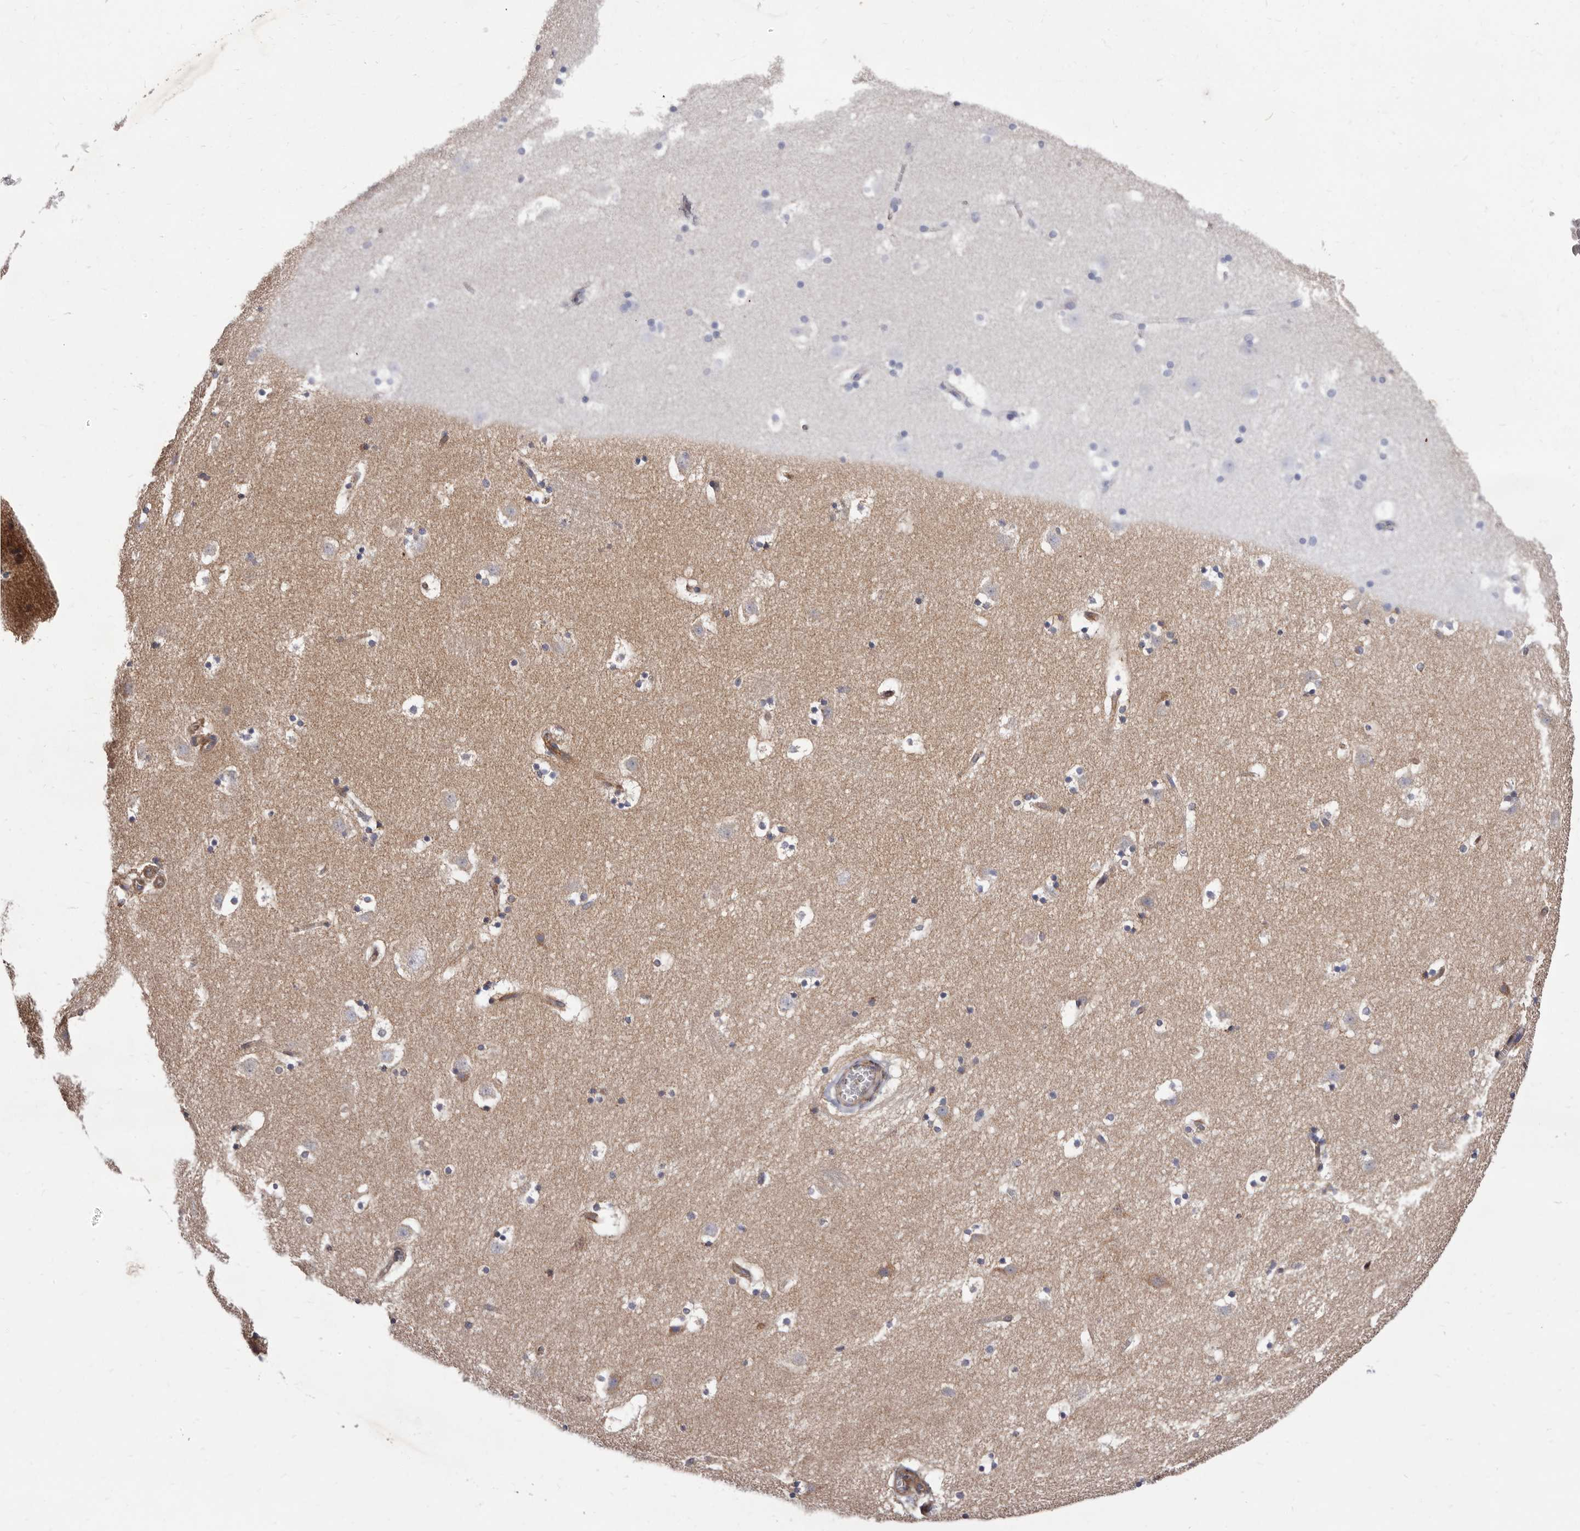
{"staining": {"intensity": "negative", "quantity": "none", "location": "none"}, "tissue": "caudate", "cell_type": "Glial cells", "image_type": "normal", "snomed": [{"axis": "morphology", "description": "Normal tissue, NOS"}, {"axis": "topography", "description": "Lateral ventricle wall"}], "caption": "Glial cells are negative for protein expression in benign human caudate. (DAB immunohistochemistry (IHC) visualized using brightfield microscopy, high magnification).", "gene": "COQ8B", "patient": {"sex": "male", "age": 45}}